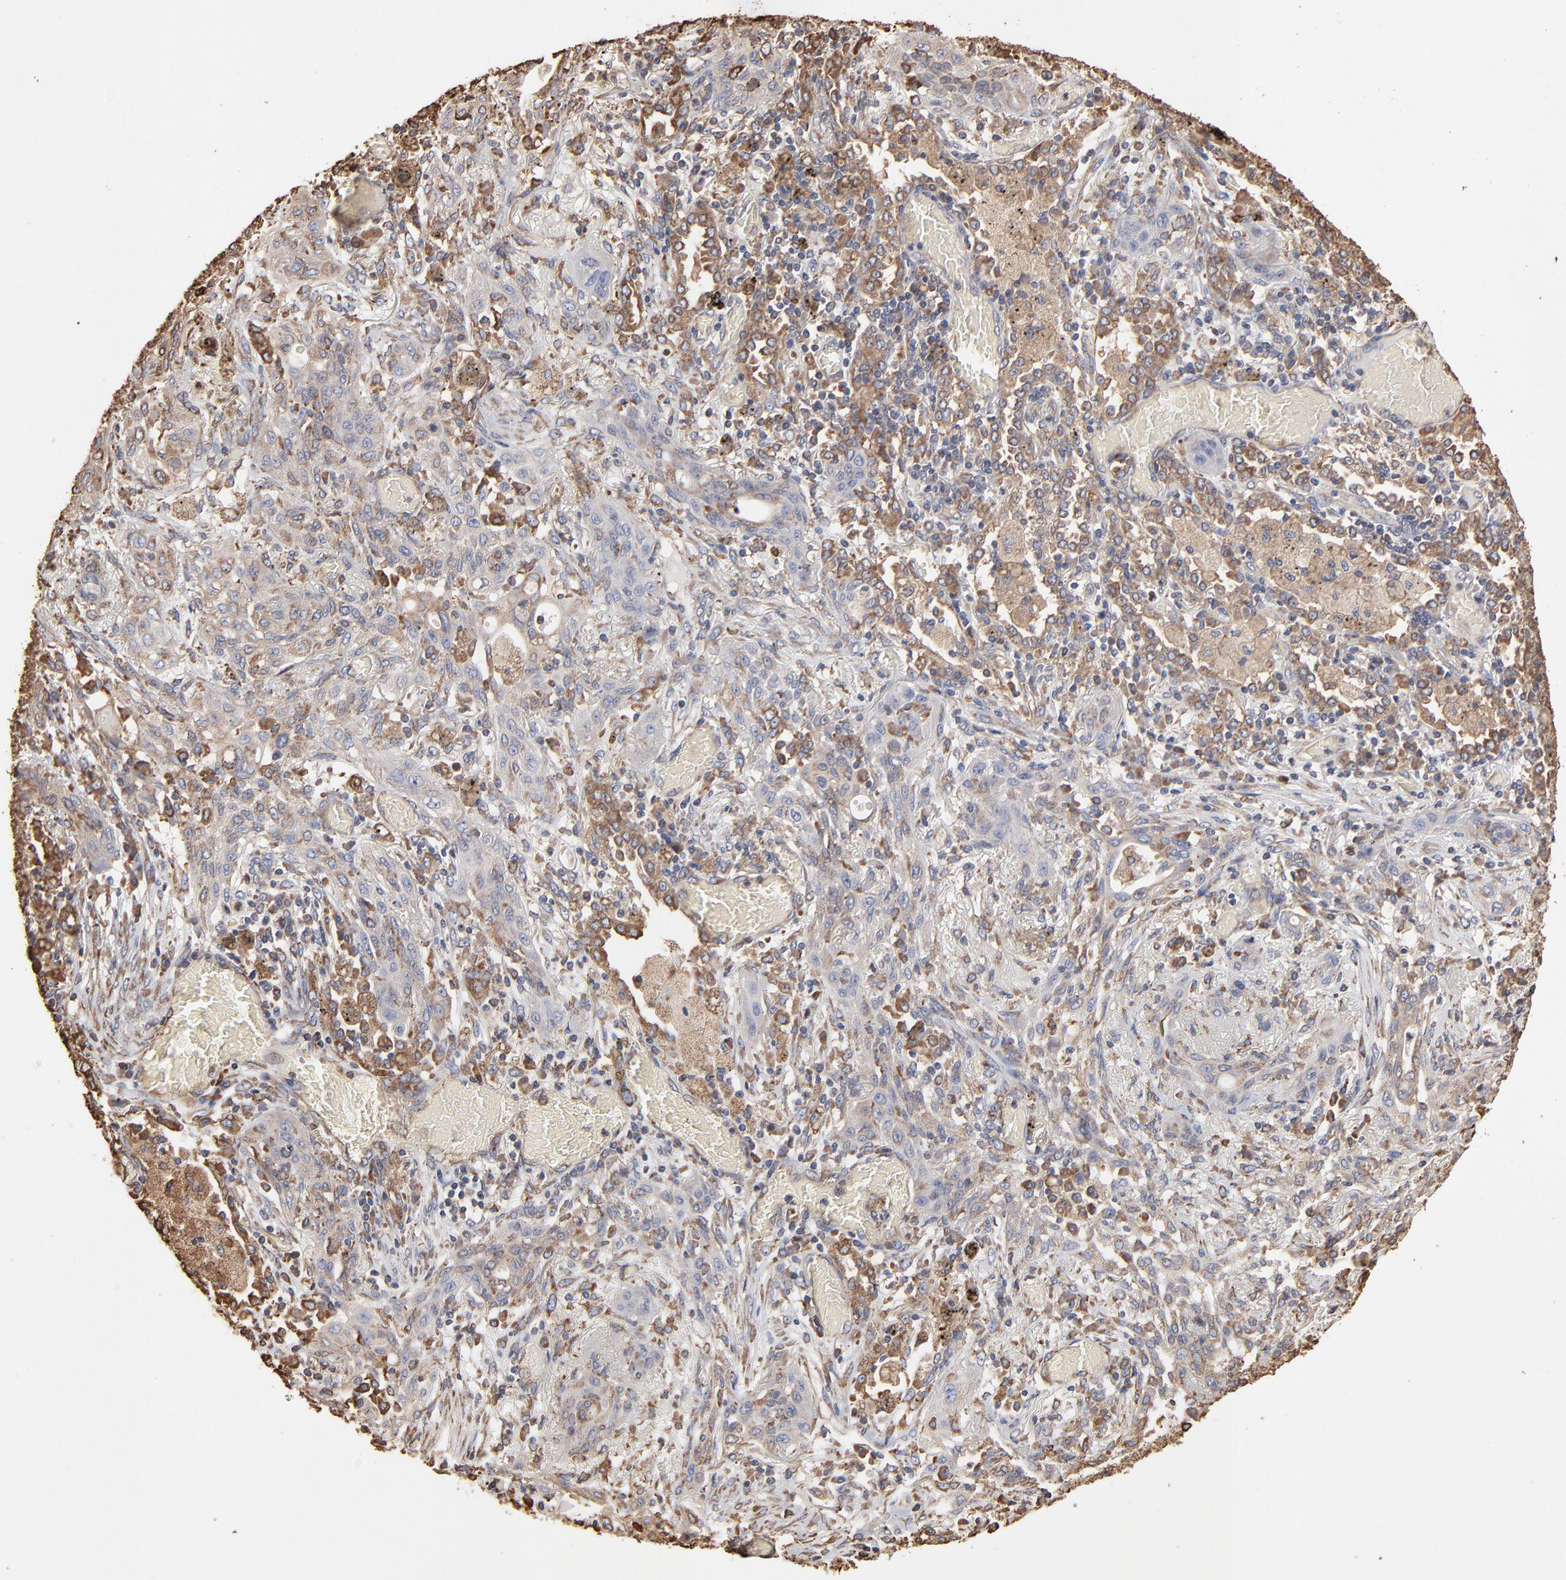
{"staining": {"intensity": "weak", "quantity": ">75%", "location": "cytoplasmic/membranous"}, "tissue": "lung cancer", "cell_type": "Tumor cells", "image_type": "cancer", "snomed": [{"axis": "morphology", "description": "Squamous cell carcinoma, NOS"}, {"axis": "topography", "description": "Lung"}], "caption": "Squamous cell carcinoma (lung) tissue demonstrates weak cytoplasmic/membranous staining in about >75% of tumor cells", "gene": "PDIA3", "patient": {"sex": "female", "age": 47}}